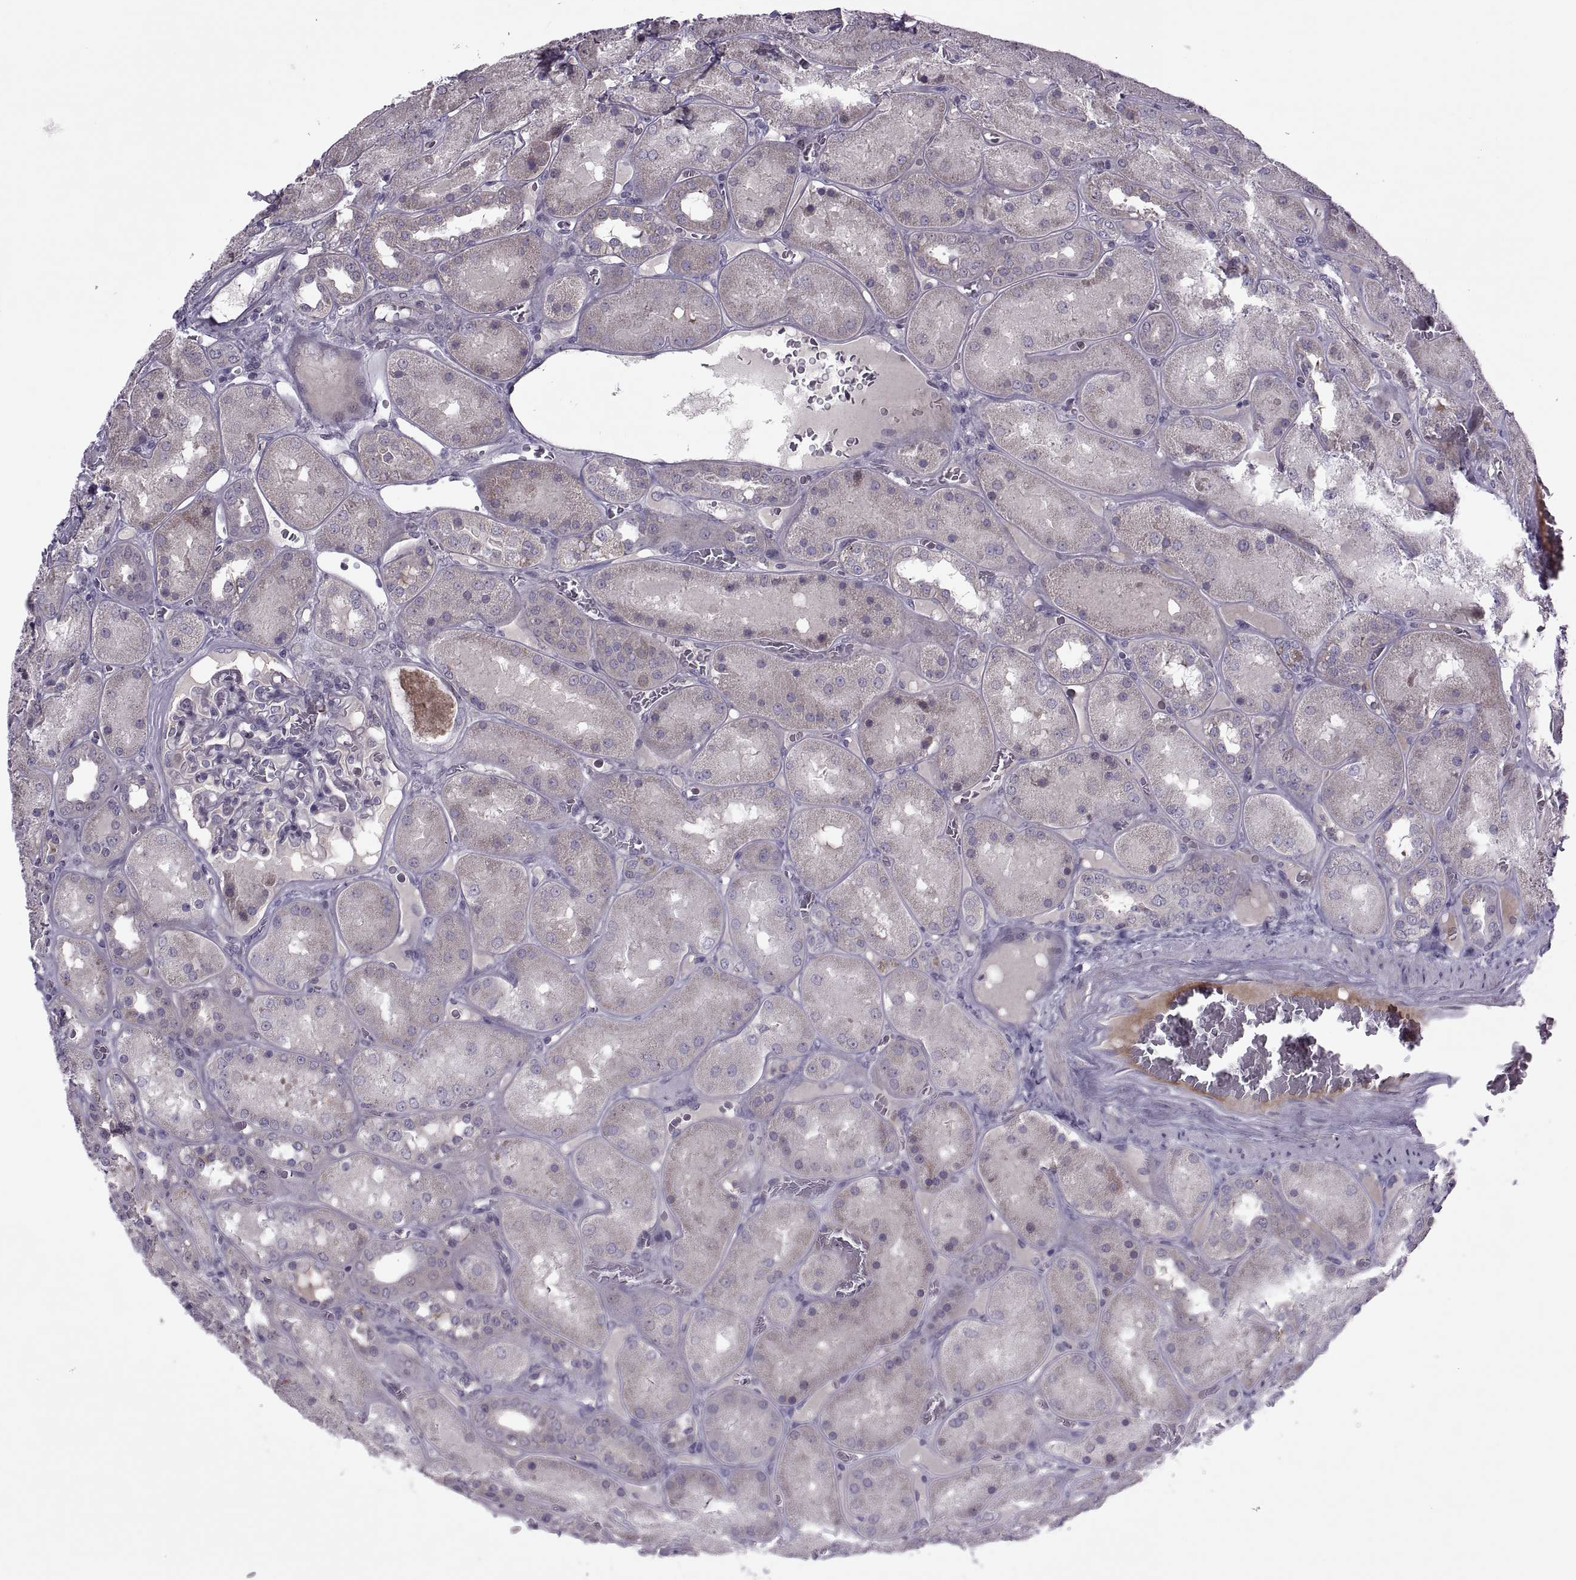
{"staining": {"intensity": "negative", "quantity": "none", "location": "none"}, "tissue": "kidney", "cell_type": "Cells in glomeruli", "image_type": "normal", "snomed": [{"axis": "morphology", "description": "Normal tissue, NOS"}, {"axis": "topography", "description": "Kidney"}], "caption": "DAB immunohistochemical staining of benign human kidney reveals no significant positivity in cells in glomeruli.", "gene": "ODF3", "patient": {"sex": "male", "age": 73}}